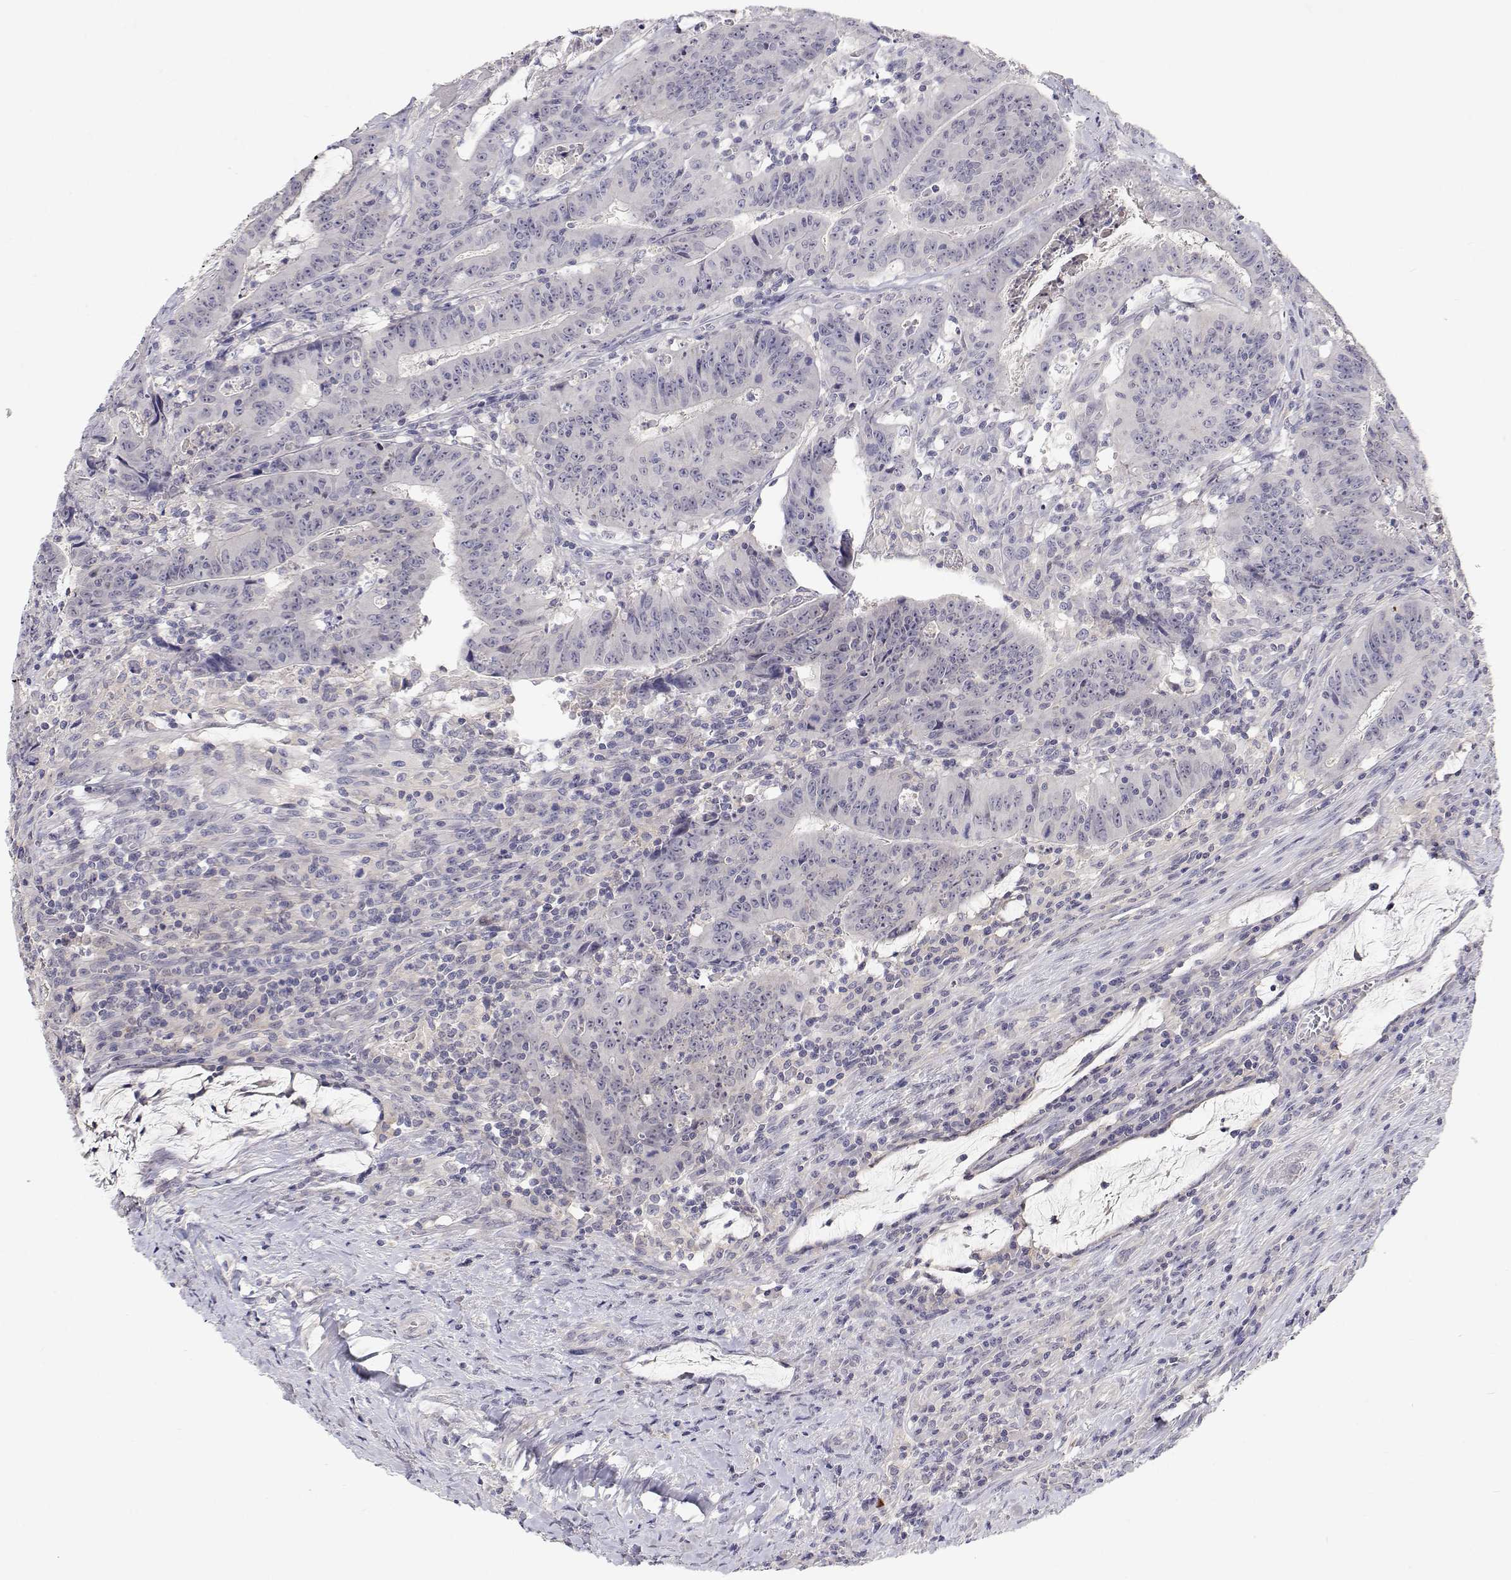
{"staining": {"intensity": "negative", "quantity": "none", "location": "none"}, "tissue": "colorectal cancer", "cell_type": "Tumor cells", "image_type": "cancer", "snomed": [{"axis": "morphology", "description": "Adenocarcinoma, NOS"}, {"axis": "topography", "description": "Colon"}], "caption": "Tumor cells are negative for protein expression in human colorectal adenocarcinoma.", "gene": "MYPN", "patient": {"sex": "male", "age": 33}}